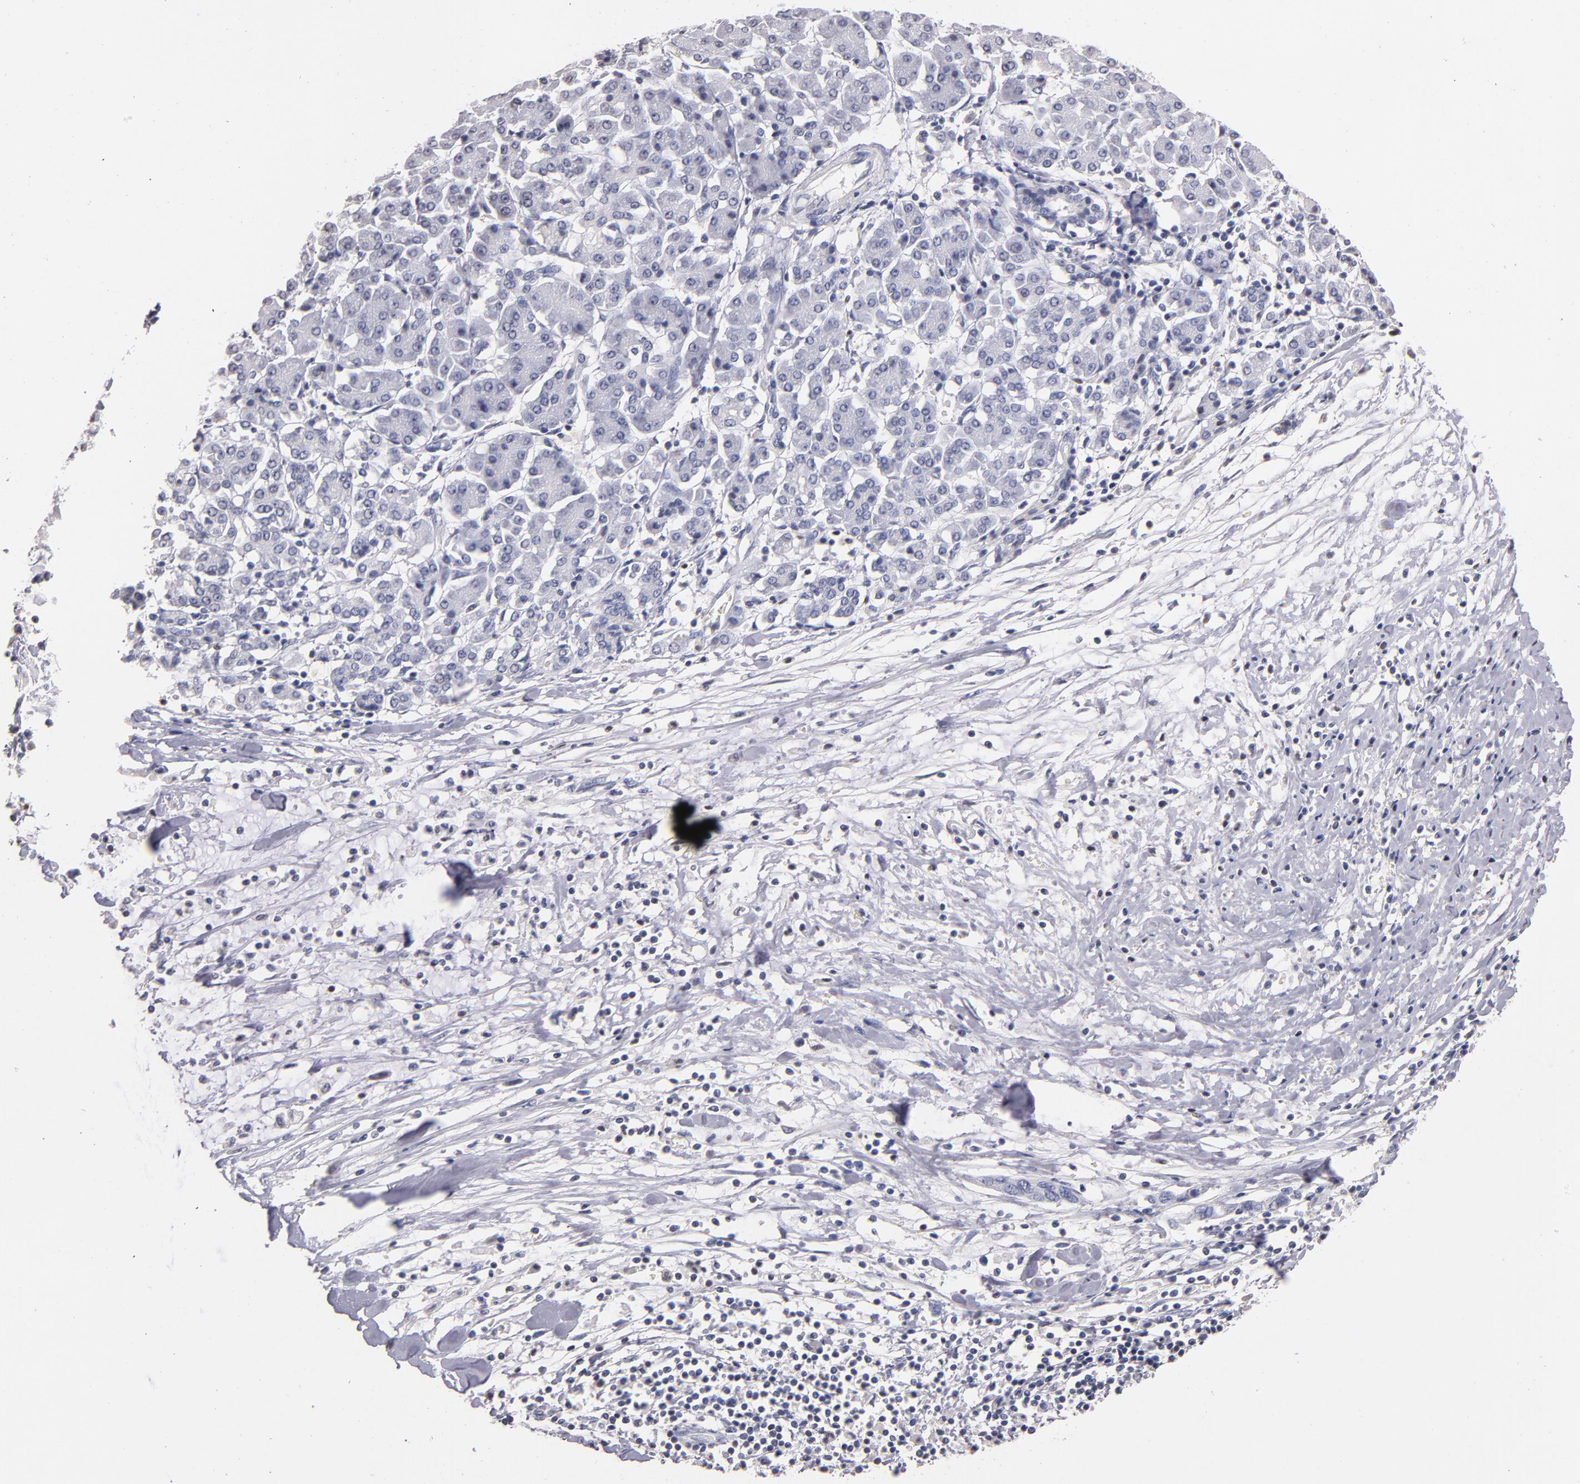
{"staining": {"intensity": "negative", "quantity": "none", "location": "none"}, "tissue": "pancreatic cancer", "cell_type": "Tumor cells", "image_type": "cancer", "snomed": [{"axis": "morphology", "description": "Adenocarcinoma, NOS"}, {"axis": "topography", "description": "Pancreas"}], "caption": "Adenocarcinoma (pancreatic) stained for a protein using immunohistochemistry (IHC) demonstrates no expression tumor cells.", "gene": "SOX10", "patient": {"sex": "female", "age": 57}}